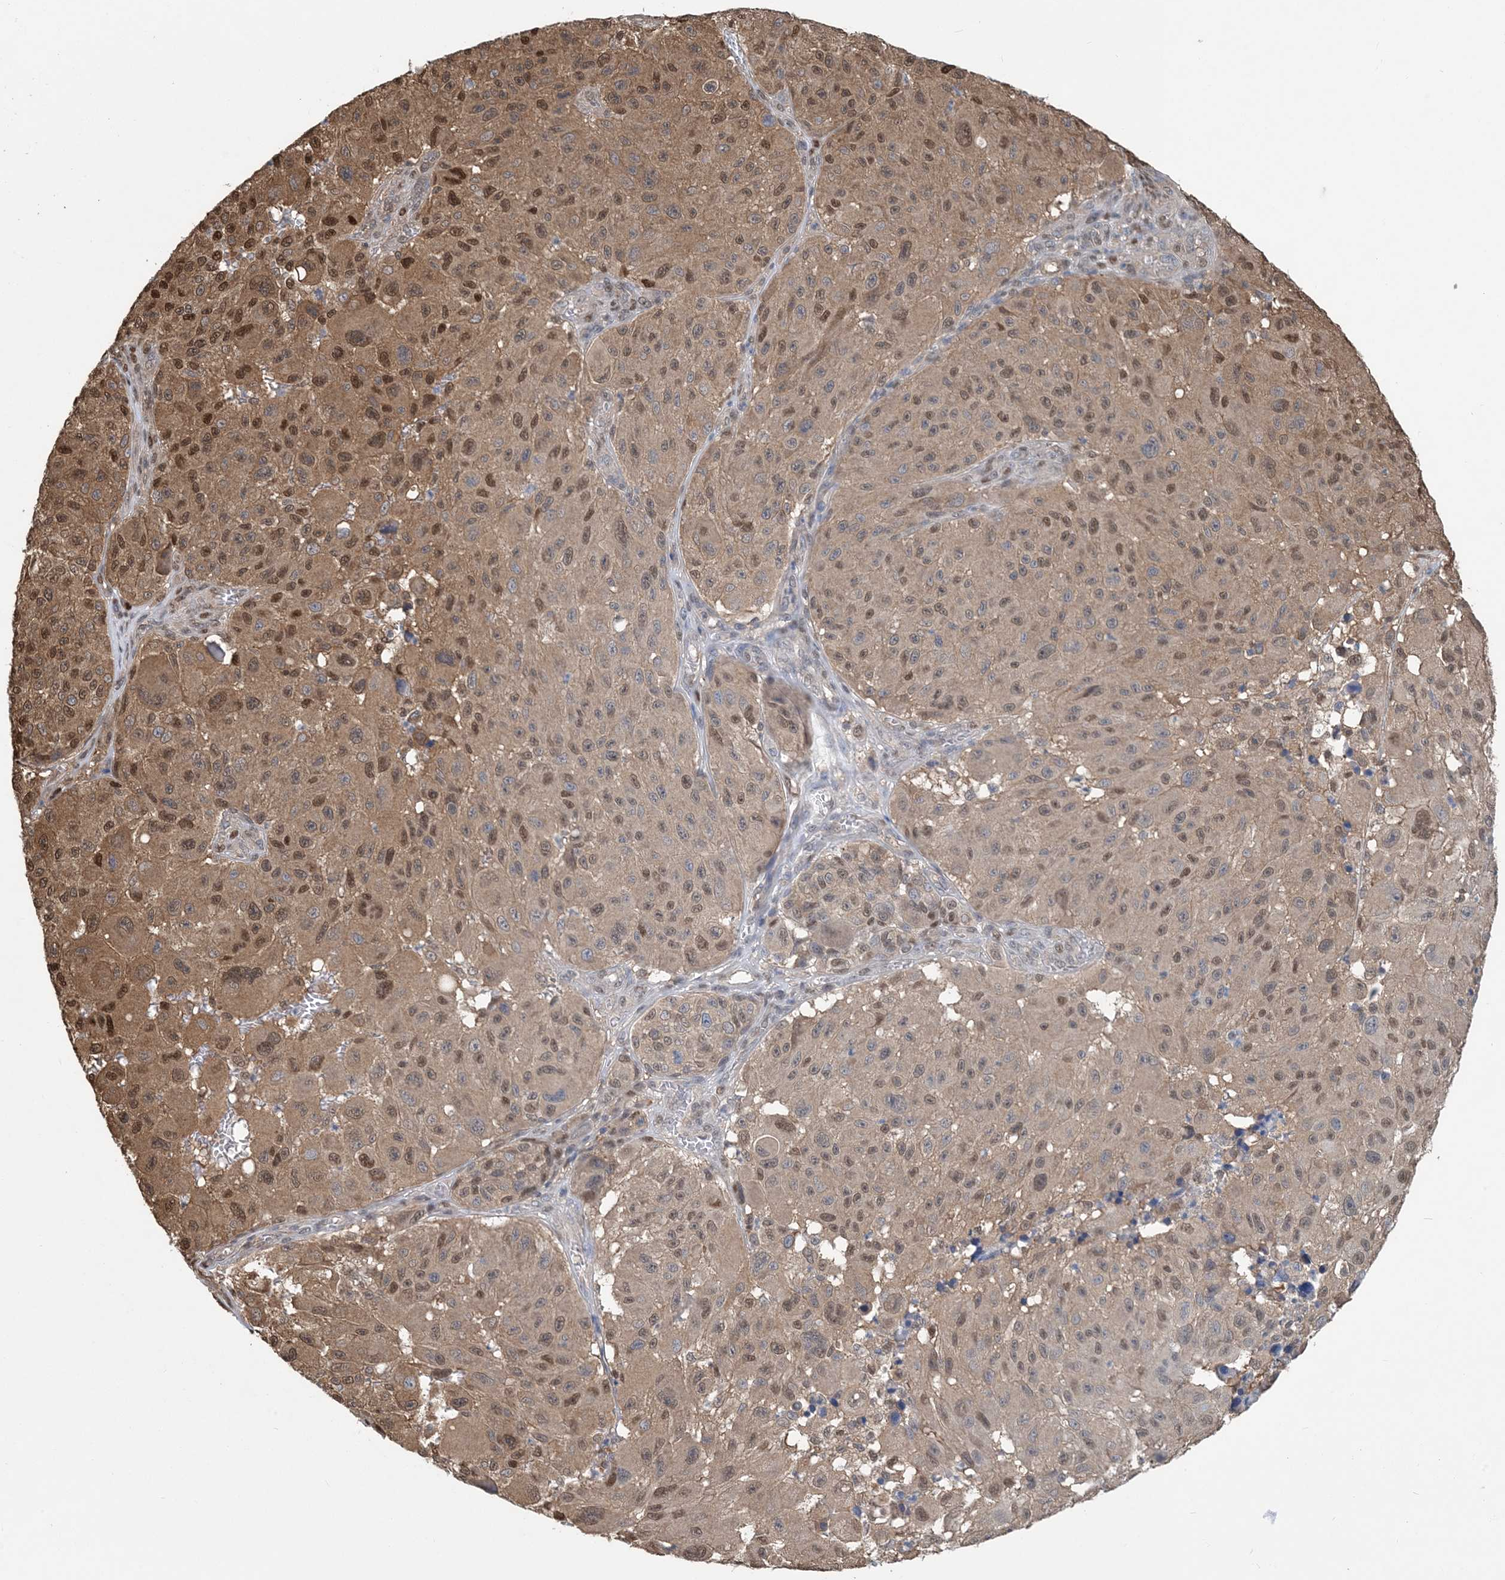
{"staining": {"intensity": "moderate", "quantity": ">75%", "location": "cytoplasmic/membranous,nuclear"}, "tissue": "melanoma", "cell_type": "Tumor cells", "image_type": "cancer", "snomed": [{"axis": "morphology", "description": "Malignant melanoma, NOS"}, {"axis": "topography", "description": "Skin"}], "caption": "High-power microscopy captured an immunohistochemistry (IHC) micrograph of melanoma, revealing moderate cytoplasmic/membranous and nuclear positivity in approximately >75% of tumor cells.", "gene": "HIKESHI", "patient": {"sex": "male", "age": 83}}